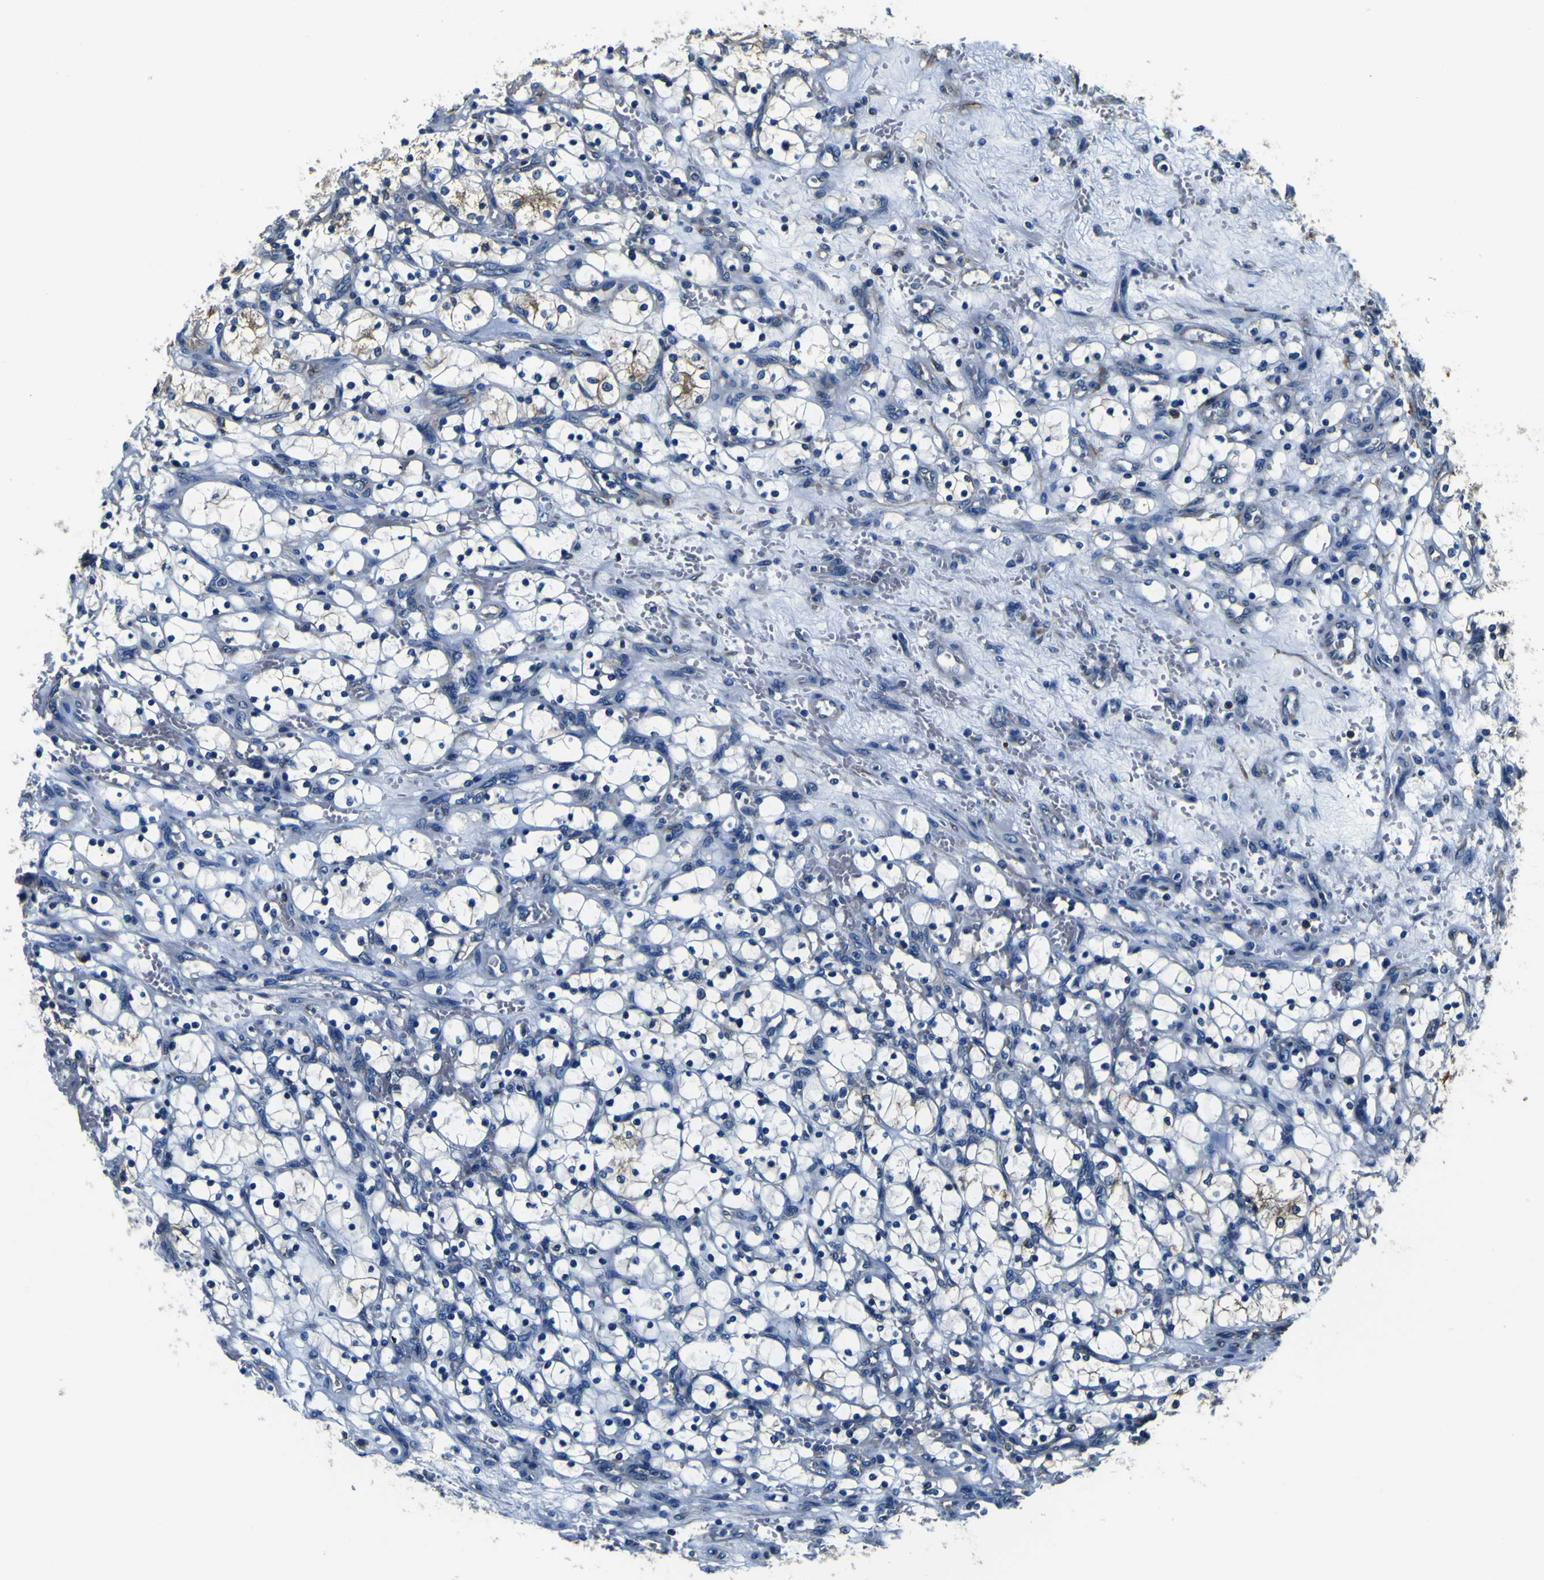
{"staining": {"intensity": "weak", "quantity": "<25%", "location": "cytoplasmic/membranous"}, "tissue": "renal cancer", "cell_type": "Tumor cells", "image_type": "cancer", "snomed": [{"axis": "morphology", "description": "Adenocarcinoma, NOS"}, {"axis": "topography", "description": "Kidney"}], "caption": "DAB immunohistochemical staining of adenocarcinoma (renal) displays no significant expression in tumor cells.", "gene": "TUBA1B", "patient": {"sex": "female", "age": 69}}